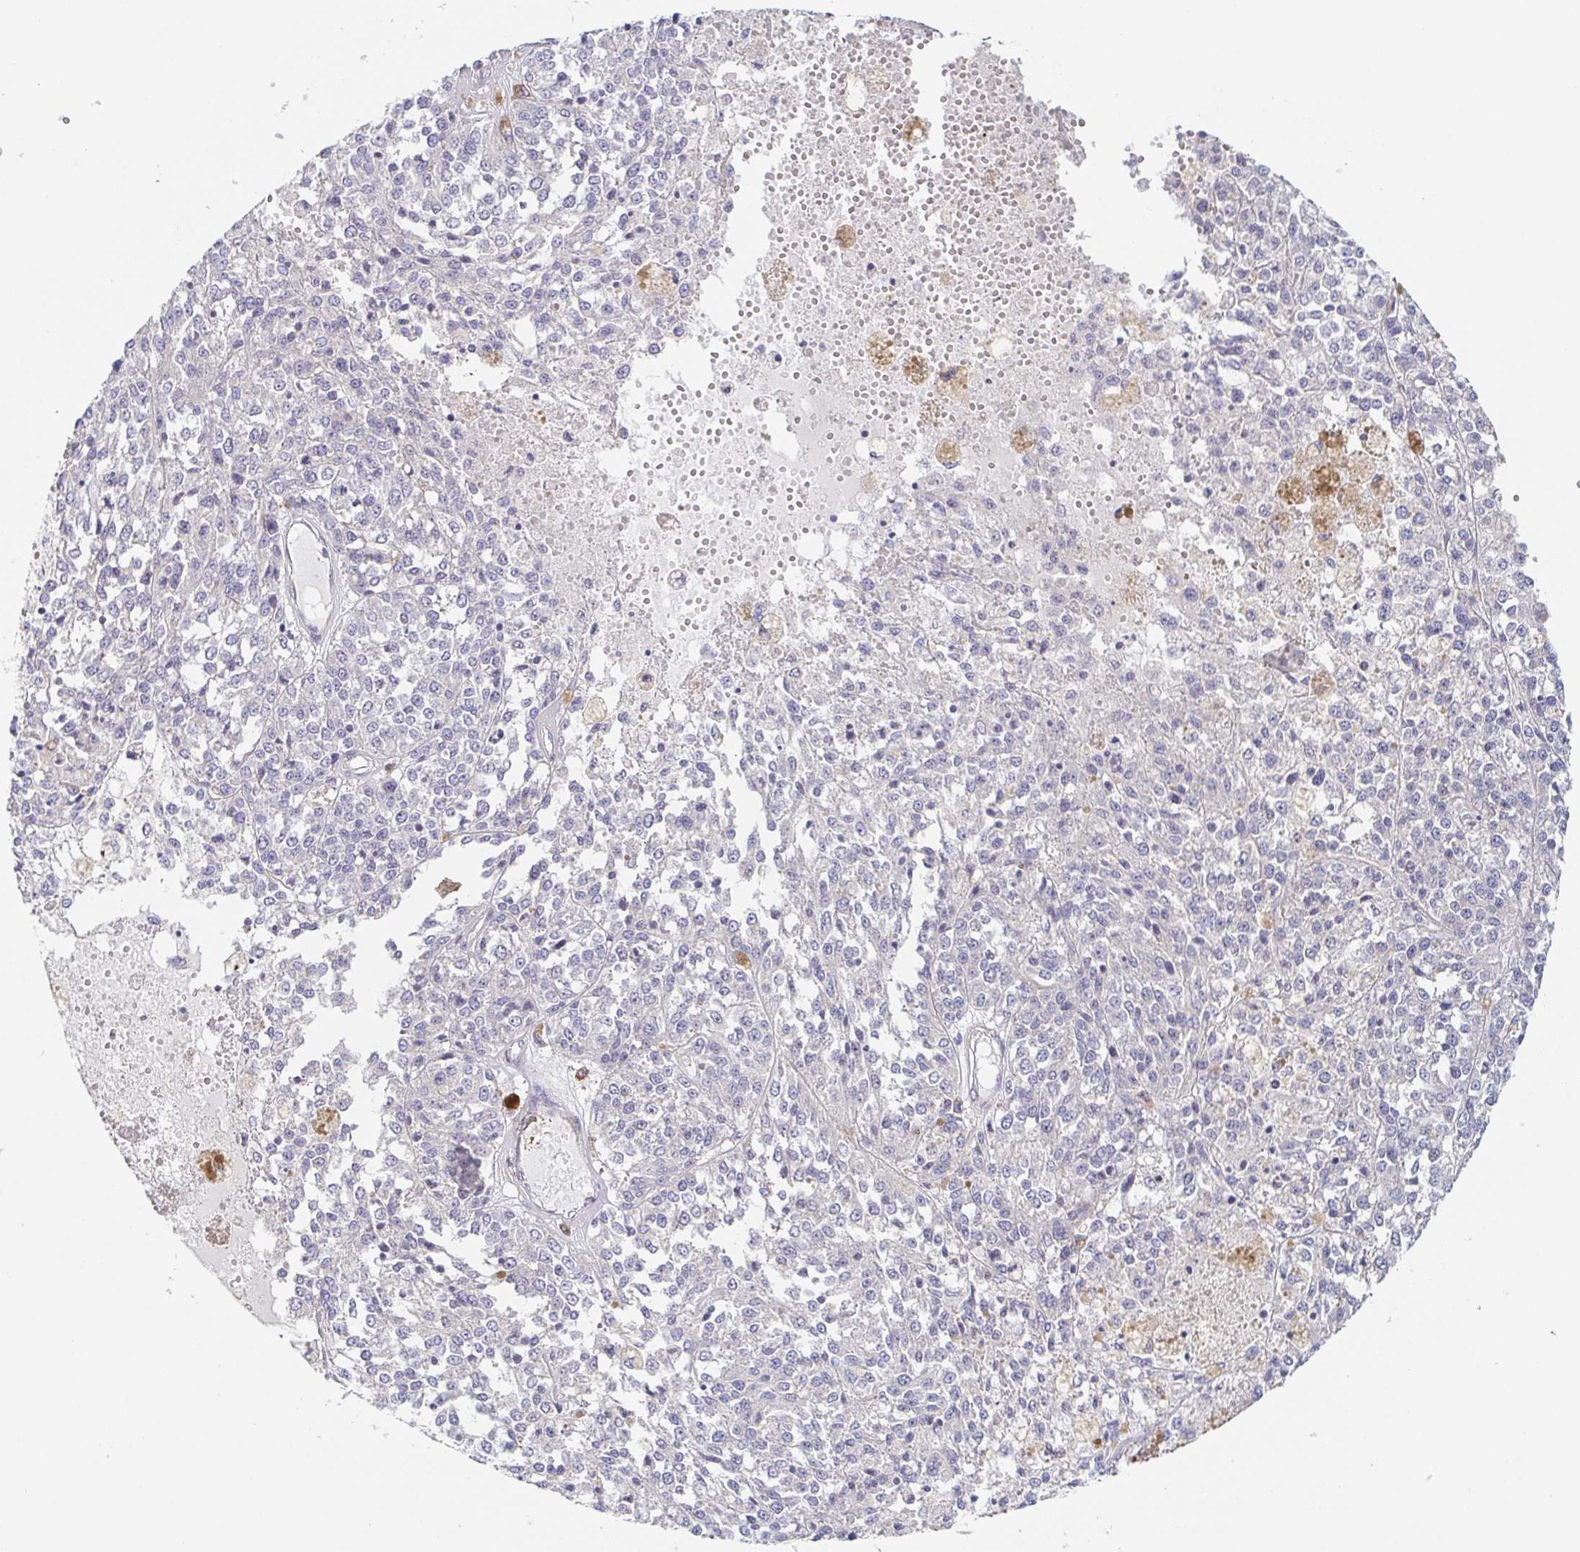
{"staining": {"intensity": "negative", "quantity": "none", "location": "none"}, "tissue": "melanoma", "cell_type": "Tumor cells", "image_type": "cancer", "snomed": [{"axis": "morphology", "description": "Malignant melanoma, Metastatic site"}, {"axis": "topography", "description": "Lymph node"}], "caption": "Immunohistochemistry photomicrograph of neoplastic tissue: melanoma stained with DAB demonstrates no significant protein expression in tumor cells.", "gene": "TUFT1", "patient": {"sex": "female", "age": 64}}